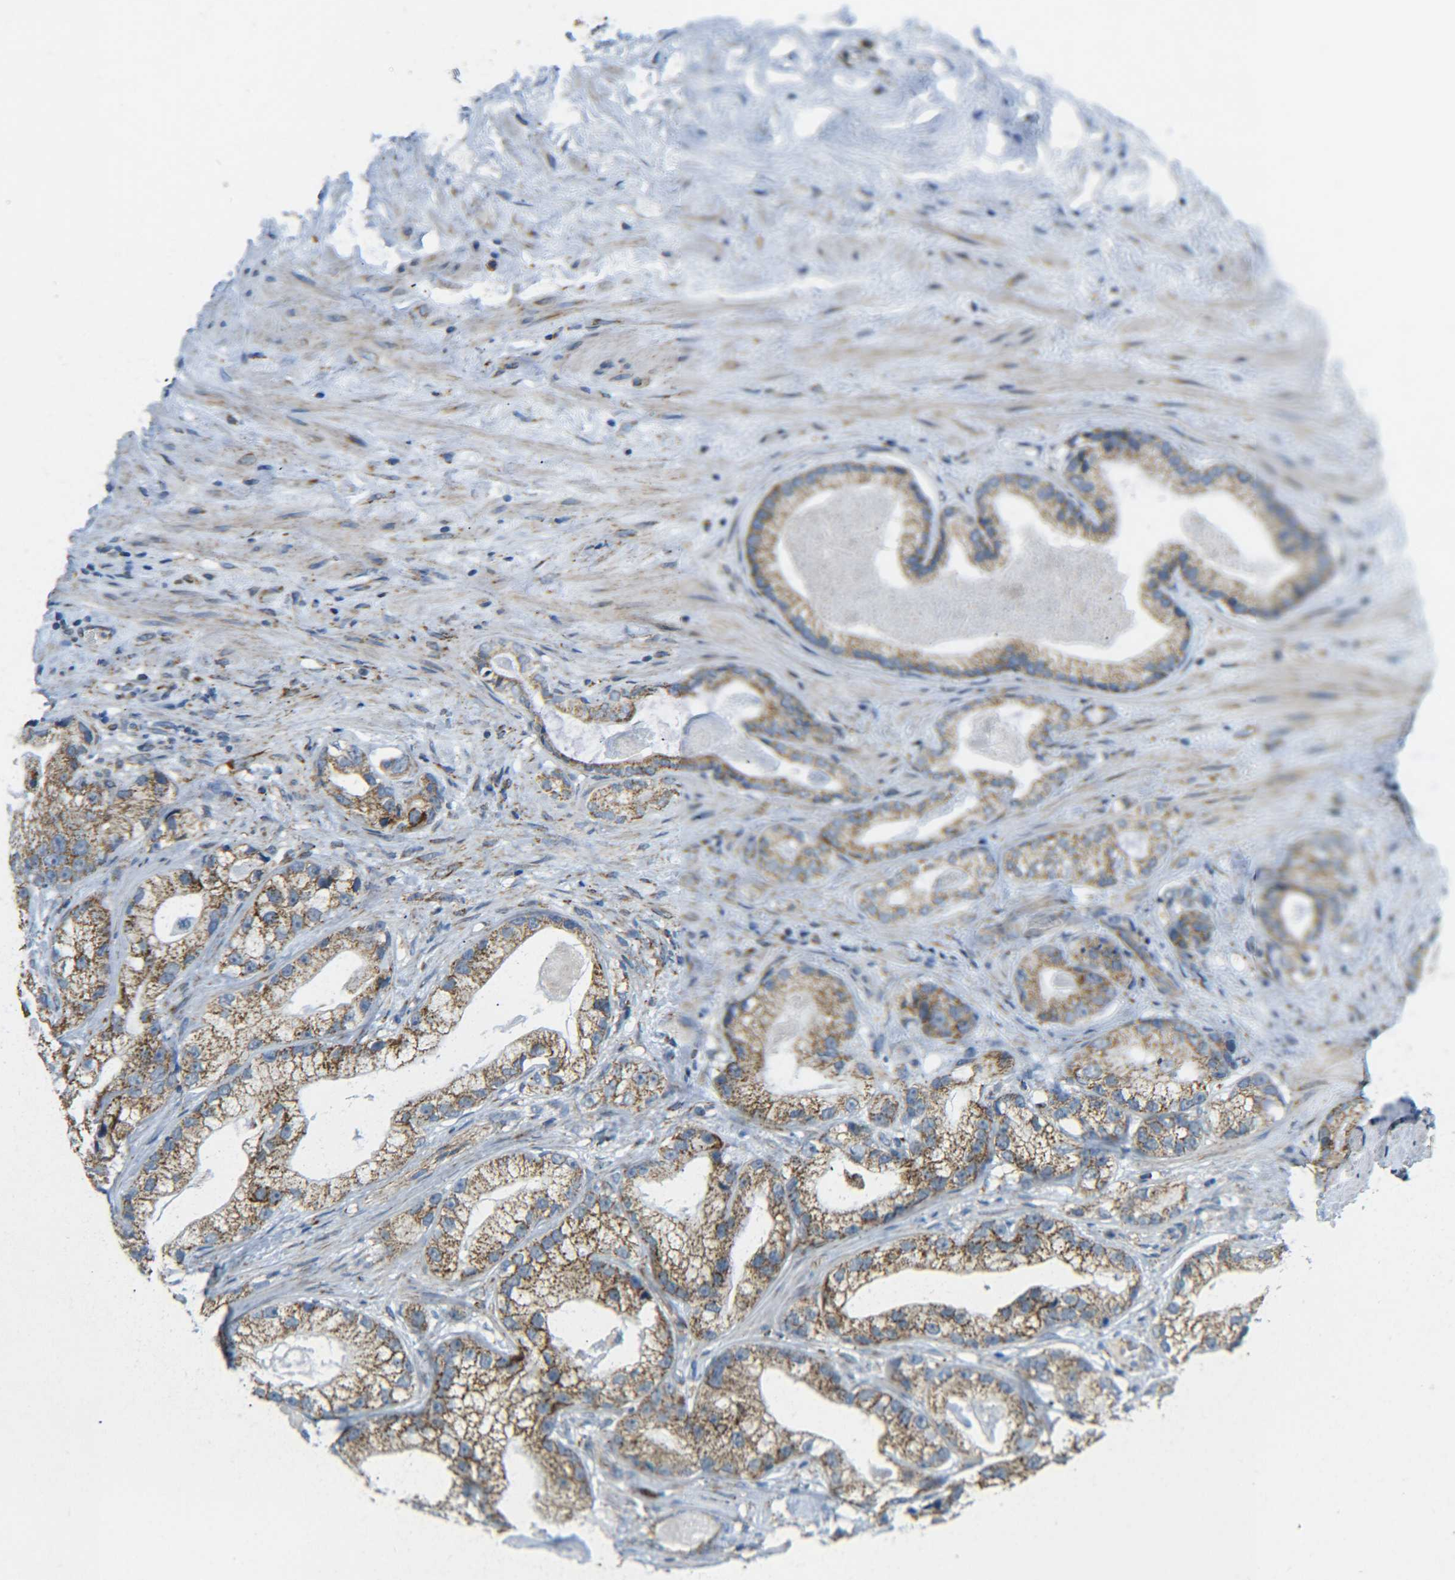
{"staining": {"intensity": "moderate", "quantity": ">75%", "location": "cytoplasmic/membranous"}, "tissue": "prostate cancer", "cell_type": "Tumor cells", "image_type": "cancer", "snomed": [{"axis": "morphology", "description": "Adenocarcinoma, Low grade"}, {"axis": "topography", "description": "Prostate"}], "caption": "IHC image of prostate cancer (low-grade adenocarcinoma) stained for a protein (brown), which demonstrates medium levels of moderate cytoplasmic/membranous positivity in about >75% of tumor cells.", "gene": "CYB5R1", "patient": {"sex": "male", "age": 59}}